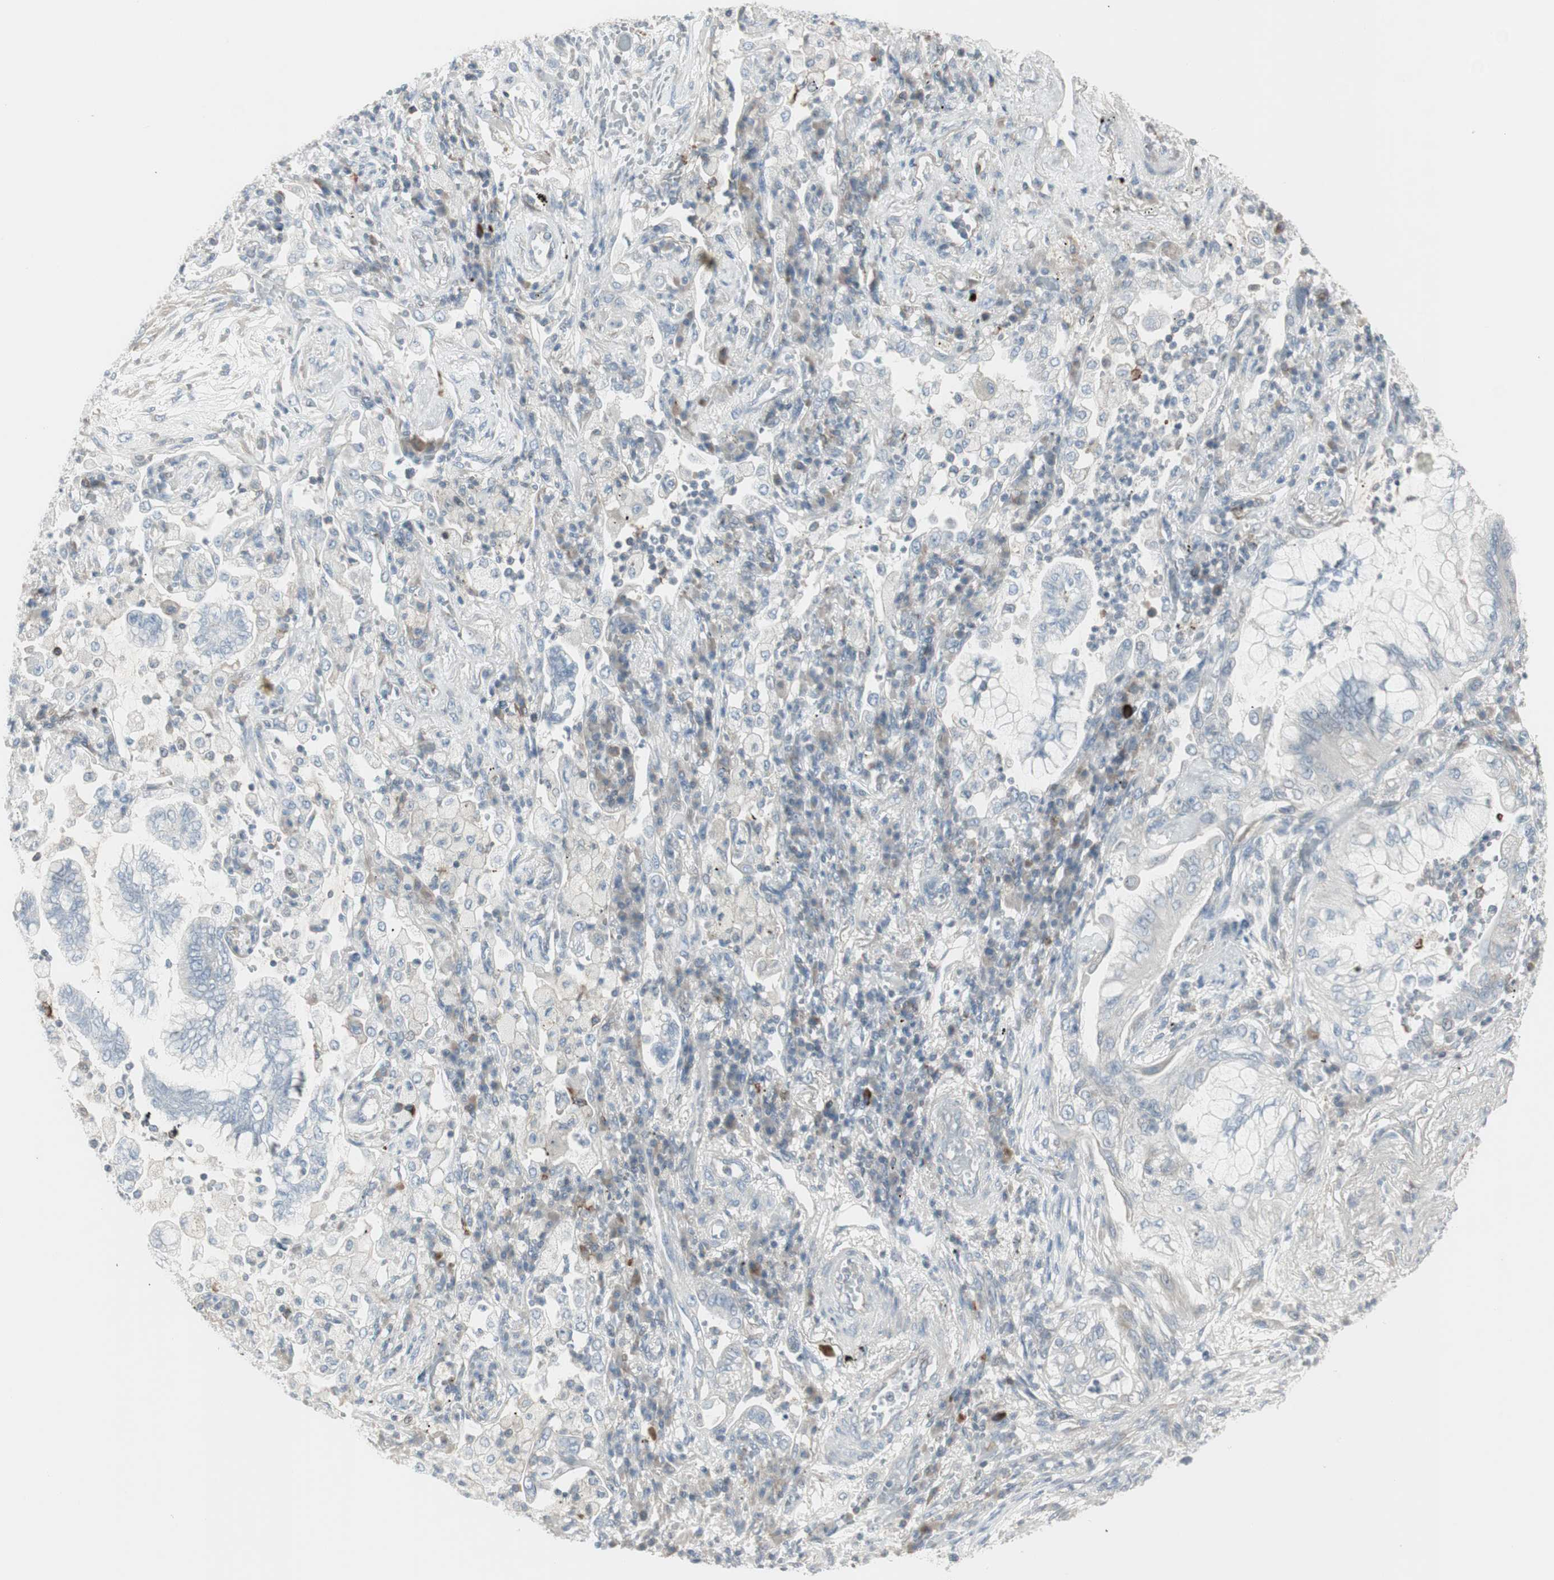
{"staining": {"intensity": "negative", "quantity": "none", "location": "none"}, "tissue": "lung cancer", "cell_type": "Tumor cells", "image_type": "cancer", "snomed": [{"axis": "morphology", "description": "Normal tissue, NOS"}, {"axis": "morphology", "description": "Adenocarcinoma, NOS"}, {"axis": "topography", "description": "Bronchus"}, {"axis": "topography", "description": "Lung"}], "caption": "Immunohistochemical staining of lung cancer (adenocarcinoma) displays no significant positivity in tumor cells. (IHC, brightfield microscopy, high magnification).", "gene": "MAP4K4", "patient": {"sex": "female", "age": 70}}